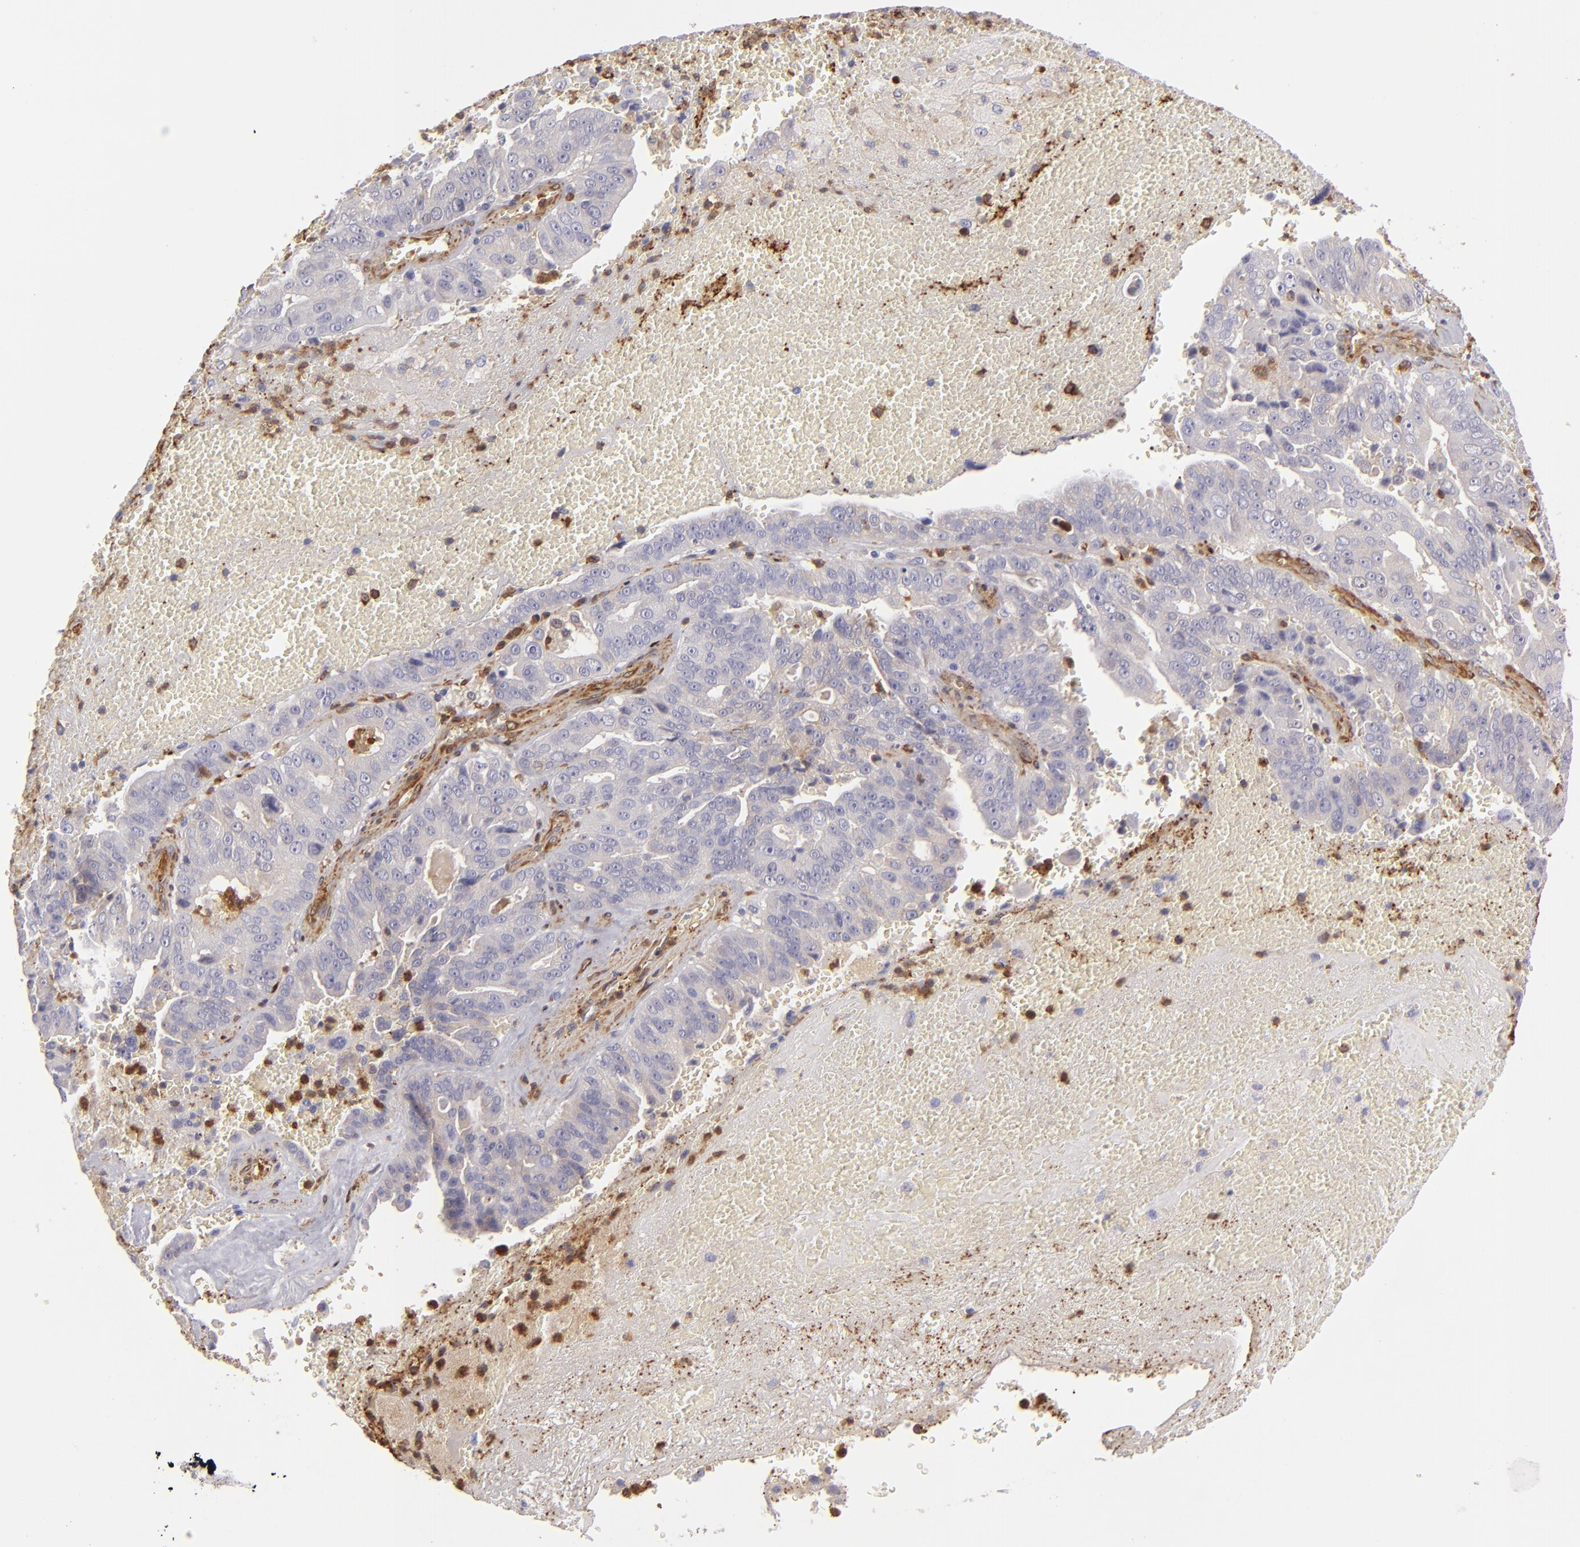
{"staining": {"intensity": "negative", "quantity": "none", "location": "none"}, "tissue": "liver cancer", "cell_type": "Tumor cells", "image_type": "cancer", "snomed": [{"axis": "morphology", "description": "Cholangiocarcinoma"}, {"axis": "topography", "description": "Liver"}], "caption": "A high-resolution histopathology image shows immunohistochemistry staining of liver cholangiocarcinoma, which reveals no significant expression in tumor cells. (Brightfield microscopy of DAB (3,3'-diaminobenzidine) immunohistochemistry (IHC) at high magnification).", "gene": "VCL", "patient": {"sex": "female", "age": 79}}